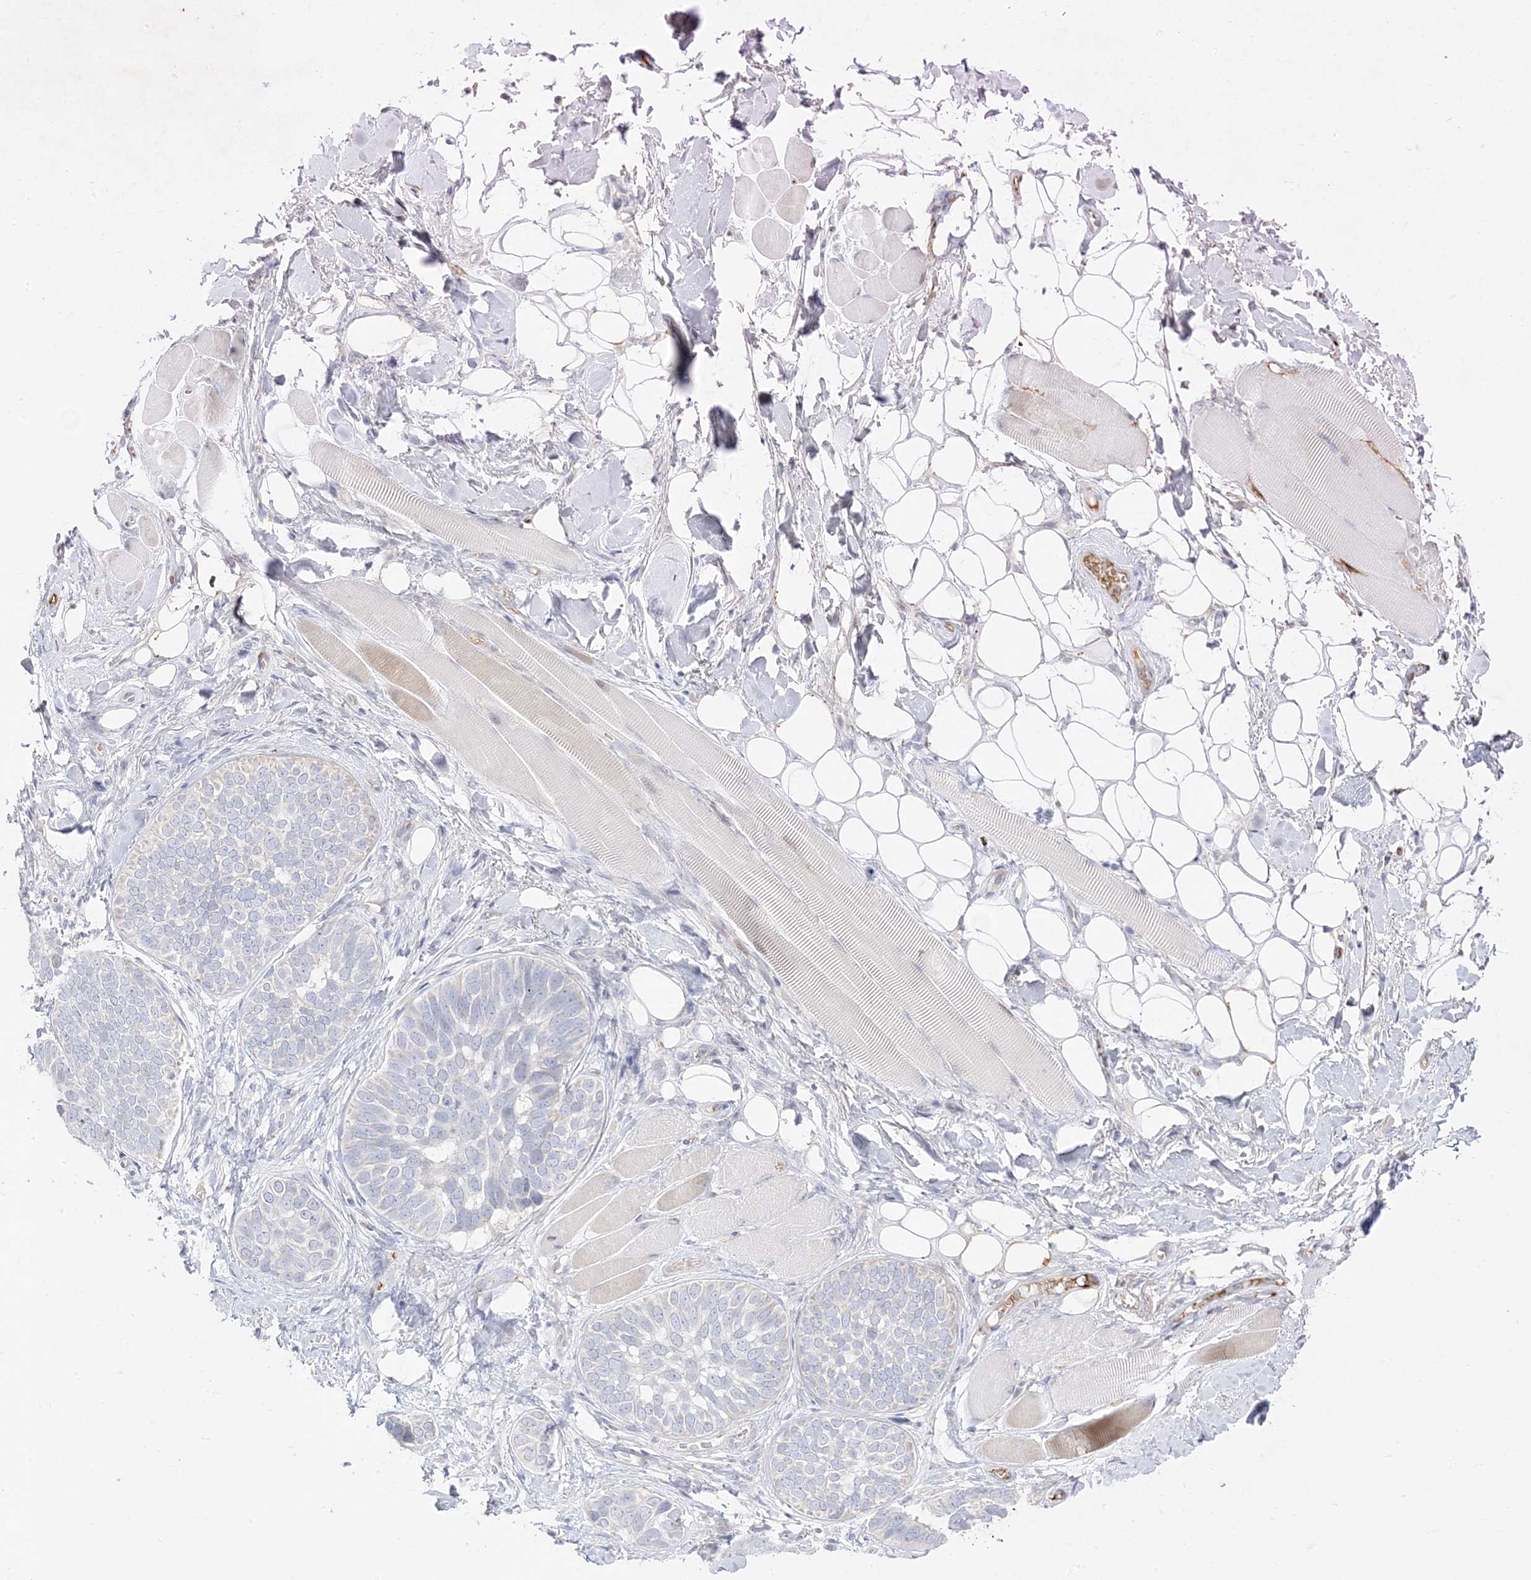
{"staining": {"intensity": "negative", "quantity": "none", "location": "none"}, "tissue": "skin cancer", "cell_type": "Tumor cells", "image_type": "cancer", "snomed": [{"axis": "morphology", "description": "Basal cell carcinoma"}, {"axis": "topography", "description": "Skin"}], "caption": "Basal cell carcinoma (skin) stained for a protein using immunohistochemistry (IHC) exhibits no expression tumor cells.", "gene": "TRANK1", "patient": {"sex": "male", "age": 62}}